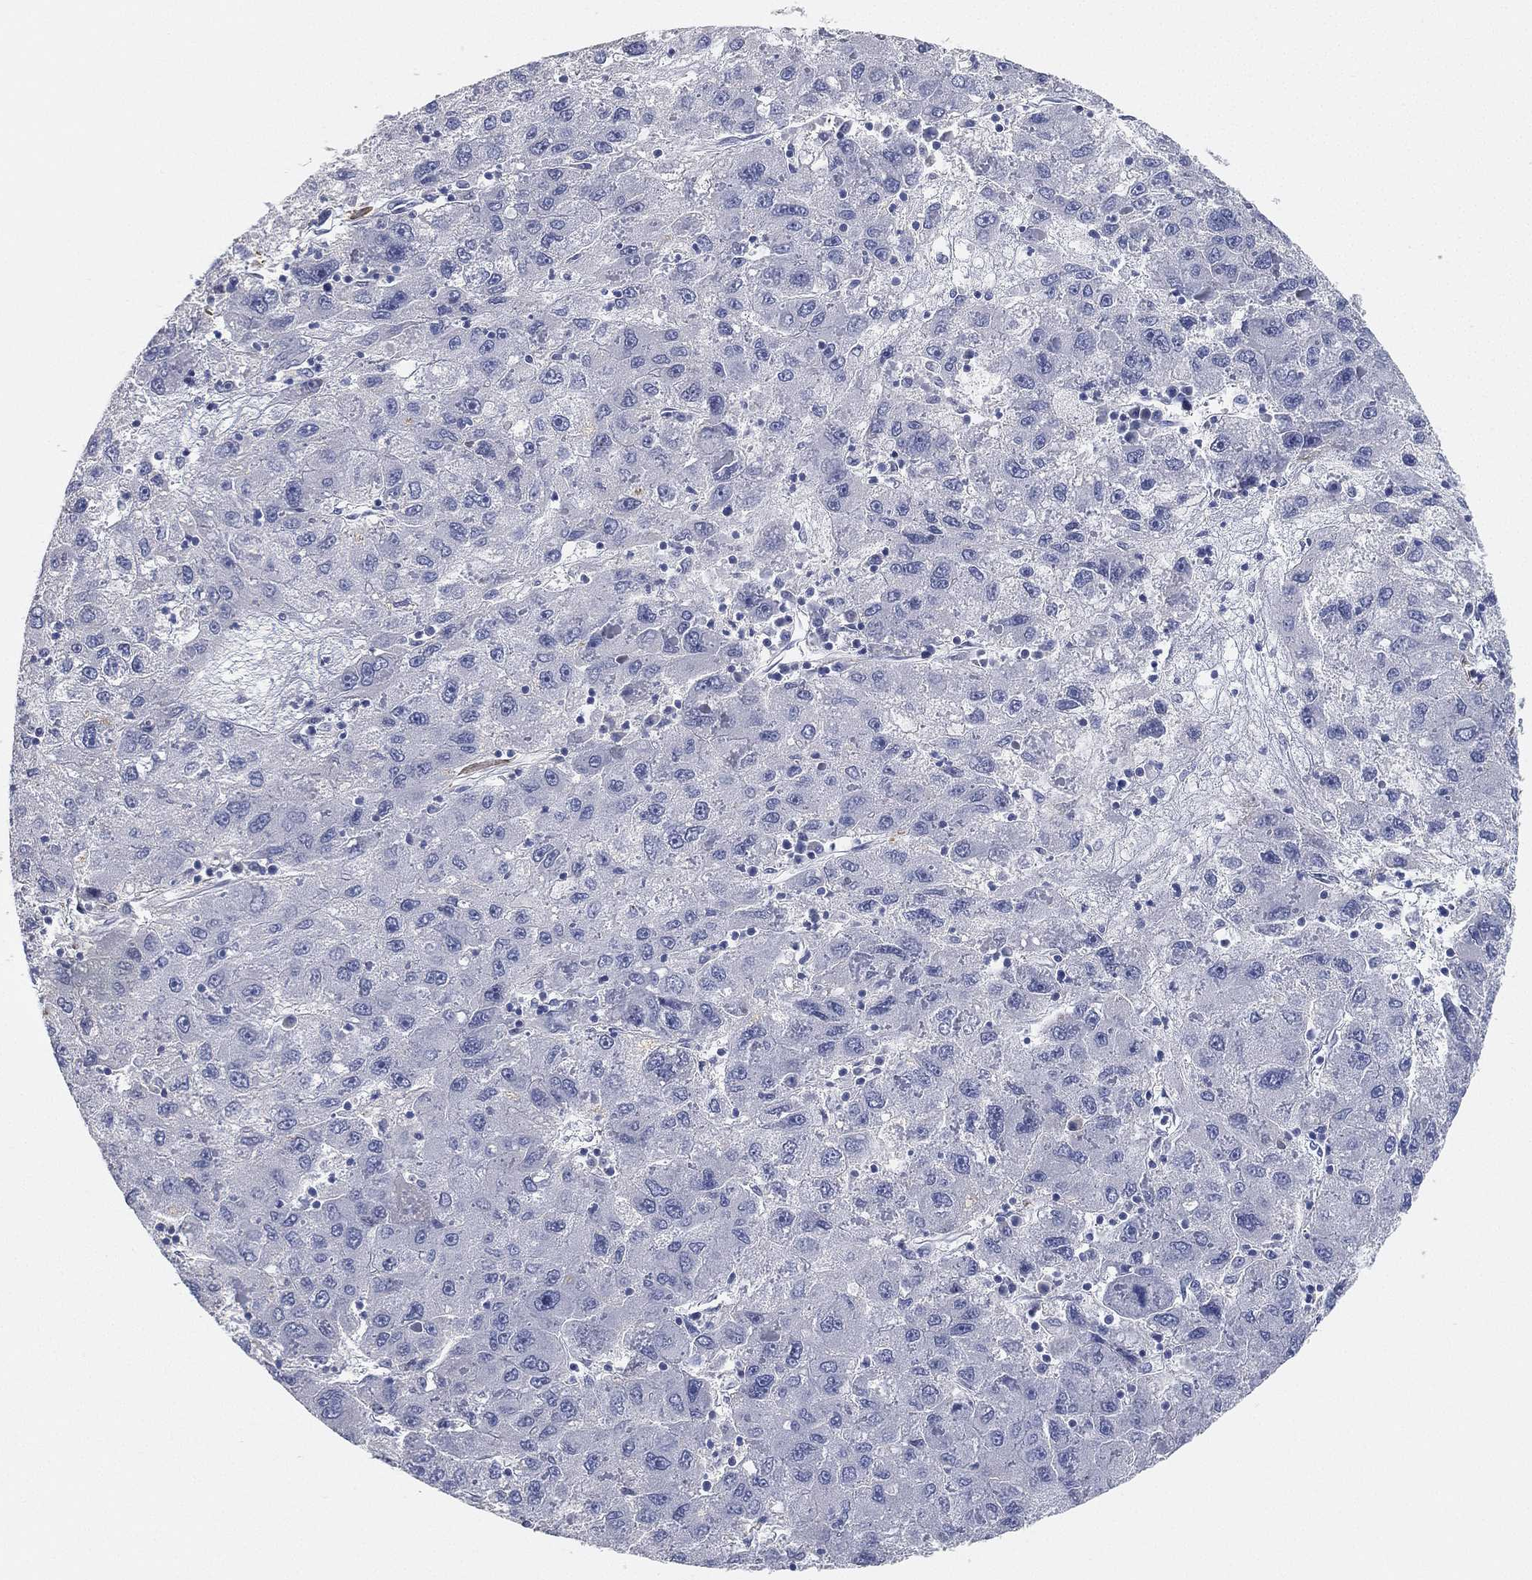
{"staining": {"intensity": "negative", "quantity": "none", "location": "none"}, "tissue": "liver cancer", "cell_type": "Tumor cells", "image_type": "cancer", "snomed": [{"axis": "morphology", "description": "Carcinoma, Hepatocellular, NOS"}, {"axis": "topography", "description": "Liver"}], "caption": "A histopathology image of human hepatocellular carcinoma (liver) is negative for staining in tumor cells. (IHC, brightfield microscopy, high magnification).", "gene": "GPR61", "patient": {"sex": "male", "age": 75}}